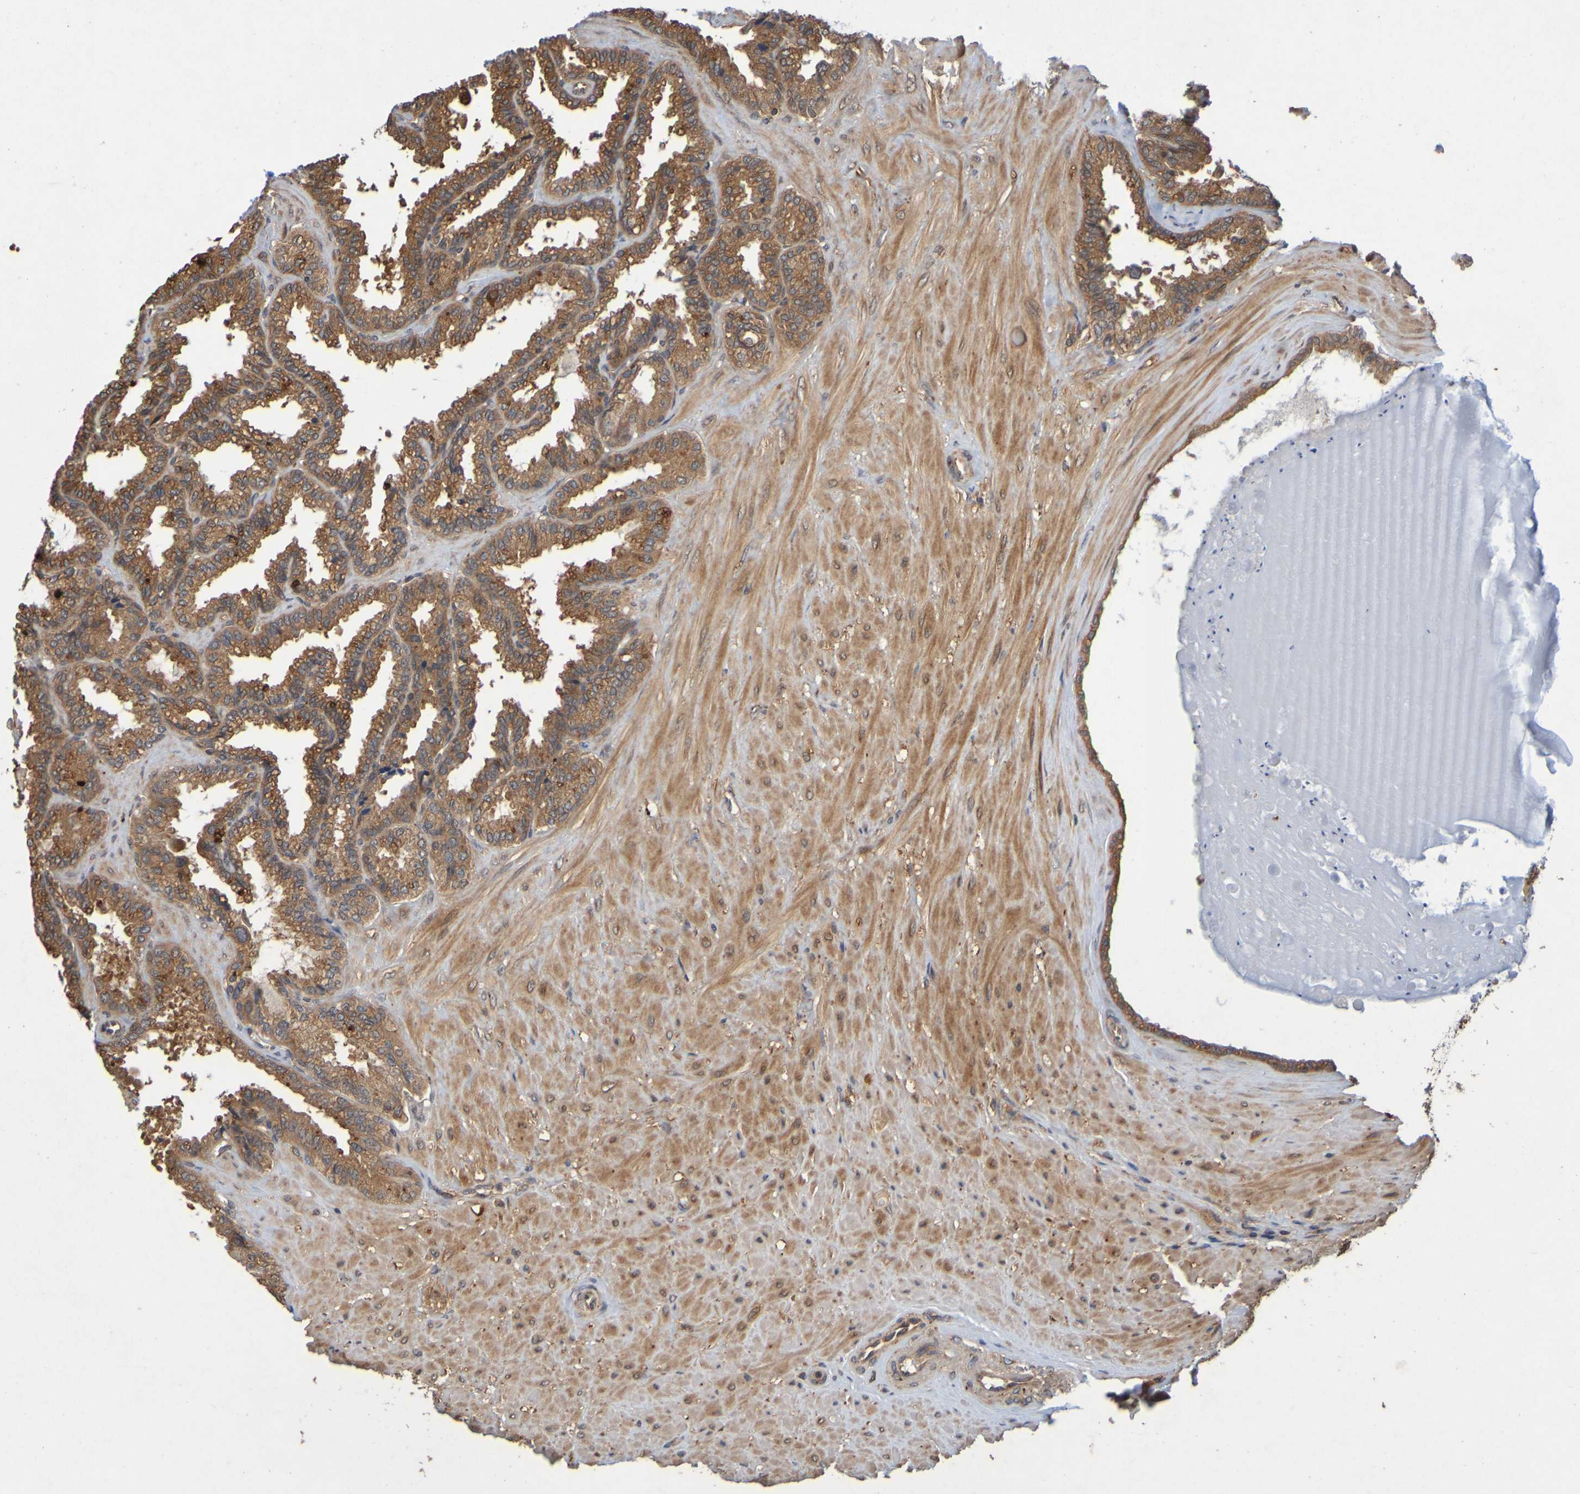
{"staining": {"intensity": "strong", "quantity": ">75%", "location": "cytoplasmic/membranous"}, "tissue": "seminal vesicle", "cell_type": "Glandular cells", "image_type": "normal", "snomed": [{"axis": "morphology", "description": "Normal tissue, NOS"}, {"axis": "topography", "description": "Seminal veicle"}], "caption": "About >75% of glandular cells in unremarkable seminal vesicle reveal strong cytoplasmic/membranous protein expression as visualized by brown immunohistochemical staining.", "gene": "OCRL", "patient": {"sex": "male", "age": 46}}